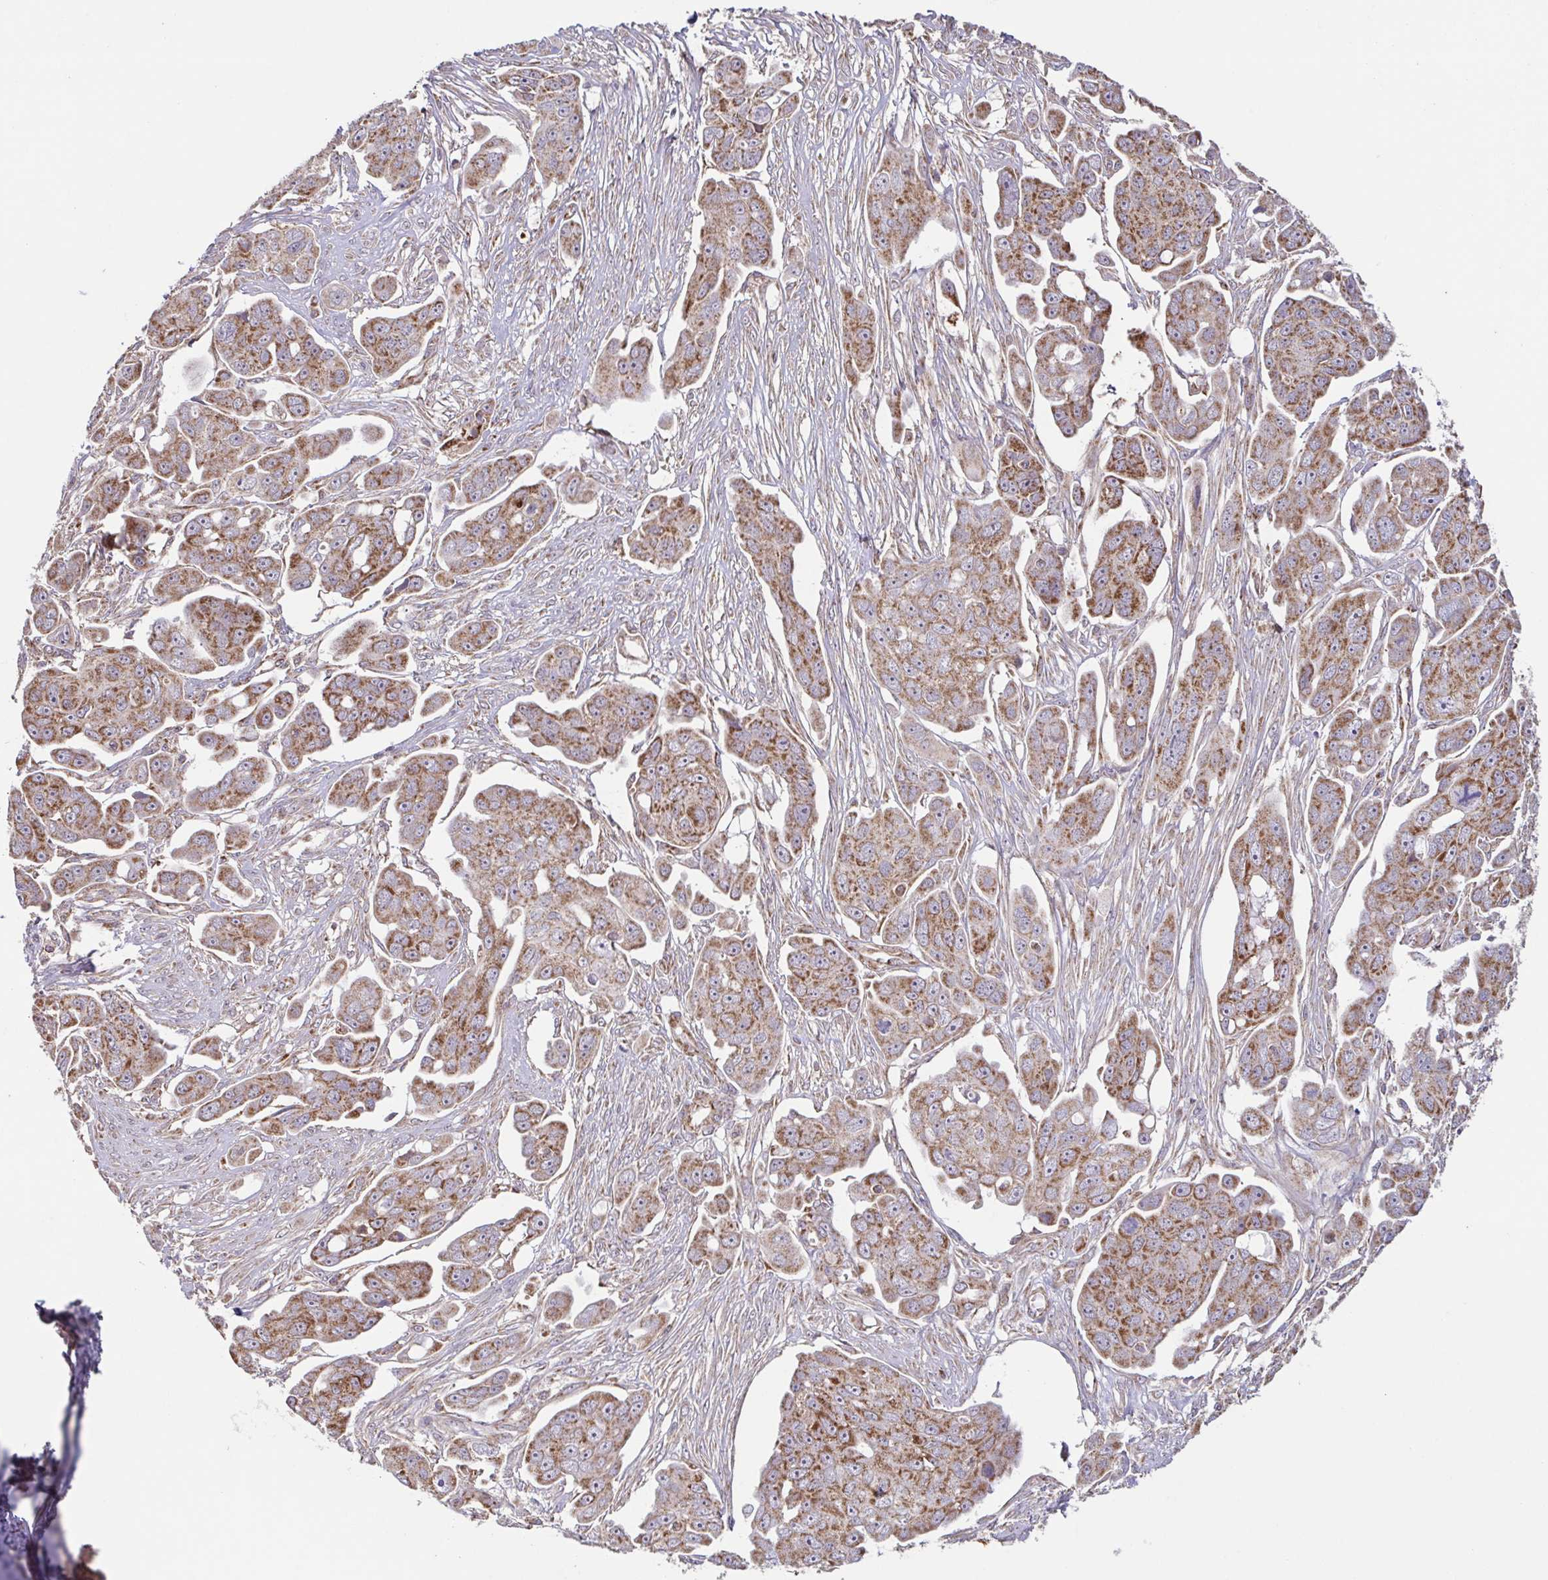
{"staining": {"intensity": "moderate", "quantity": ">75%", "location": "cytoplasmic/membranous"}, "tissue": "ovarian cancer", "cell_type": "Tumor cells", "image_type": "cancer", "snomed": [{"axis": "morphology", "description": "Carcinoma, endometroid"}, {"axis": "topography", "description": "Ovary"}], "caption": "A brown stain highlights moderate cytoplasmic/membranous expression of a protein in human endometroid carcinoma (ovarian) tumor cells.", "gene": "DIP2B", "patient": {"sex": "female", "age": 70}}